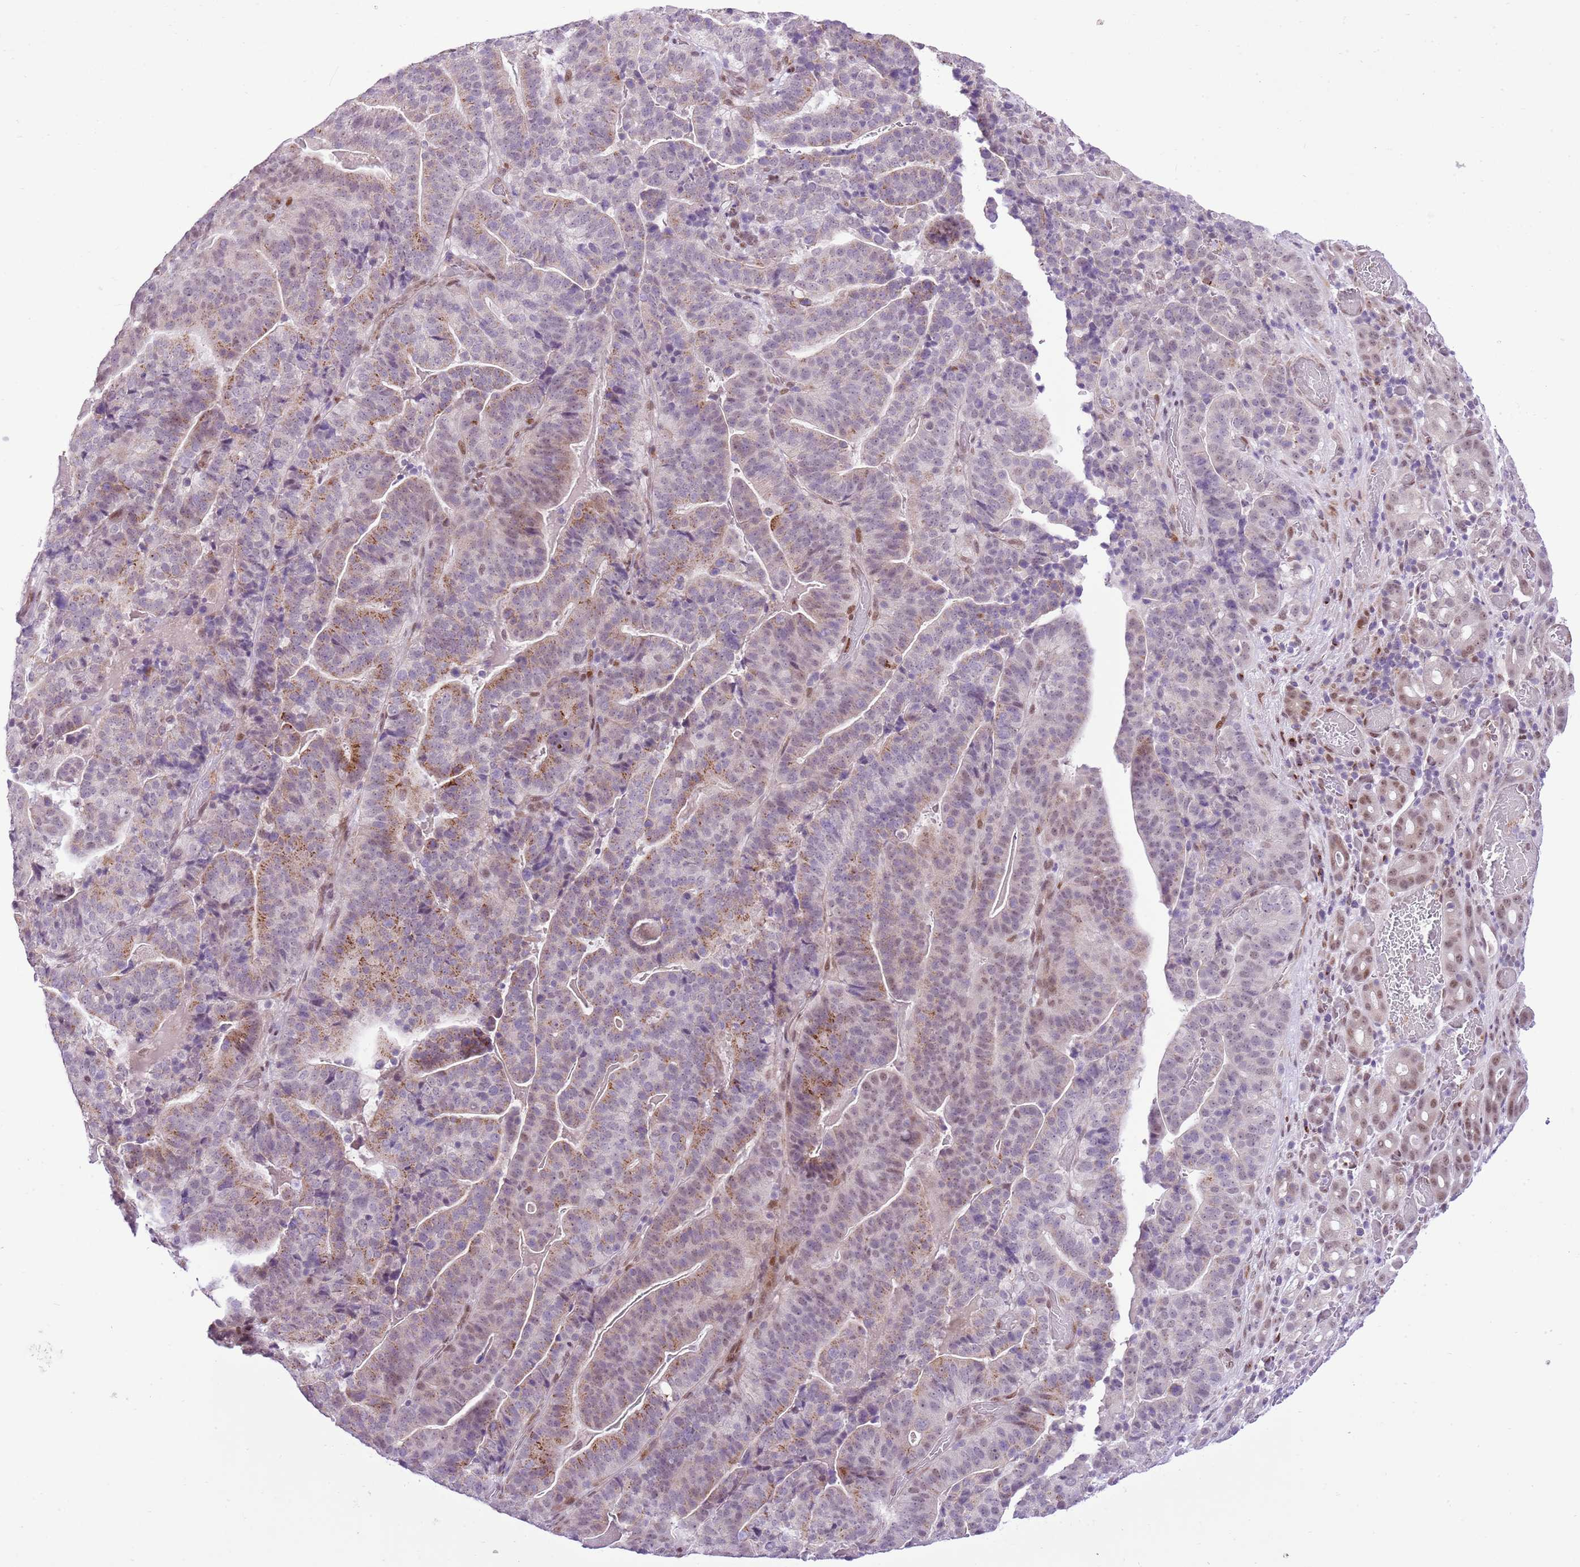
{"staining": {"intensity": "weak", "quantity": "25%-75%", "location": "cytoplasmic/membranous,nuclear"}, "tissue": "stomach cancer", "cell_type": "Tumor cells", "image_type": "cancer", "snomed": [{"axis": "morphology", "description": "Adenocarcinoma, NOS"}, {"axis": "topography", "description": "Stomach"}], "caption": "This micrograph reveals immunohistochemistry staining of human stomach adenocarcinoma, with low weak cytoplasmic/membranous and nuclear positivity in approximately 25%-75% of tumor cells.", "gene": "NACC2", "patient": {"sex": "male", "age": 48}}